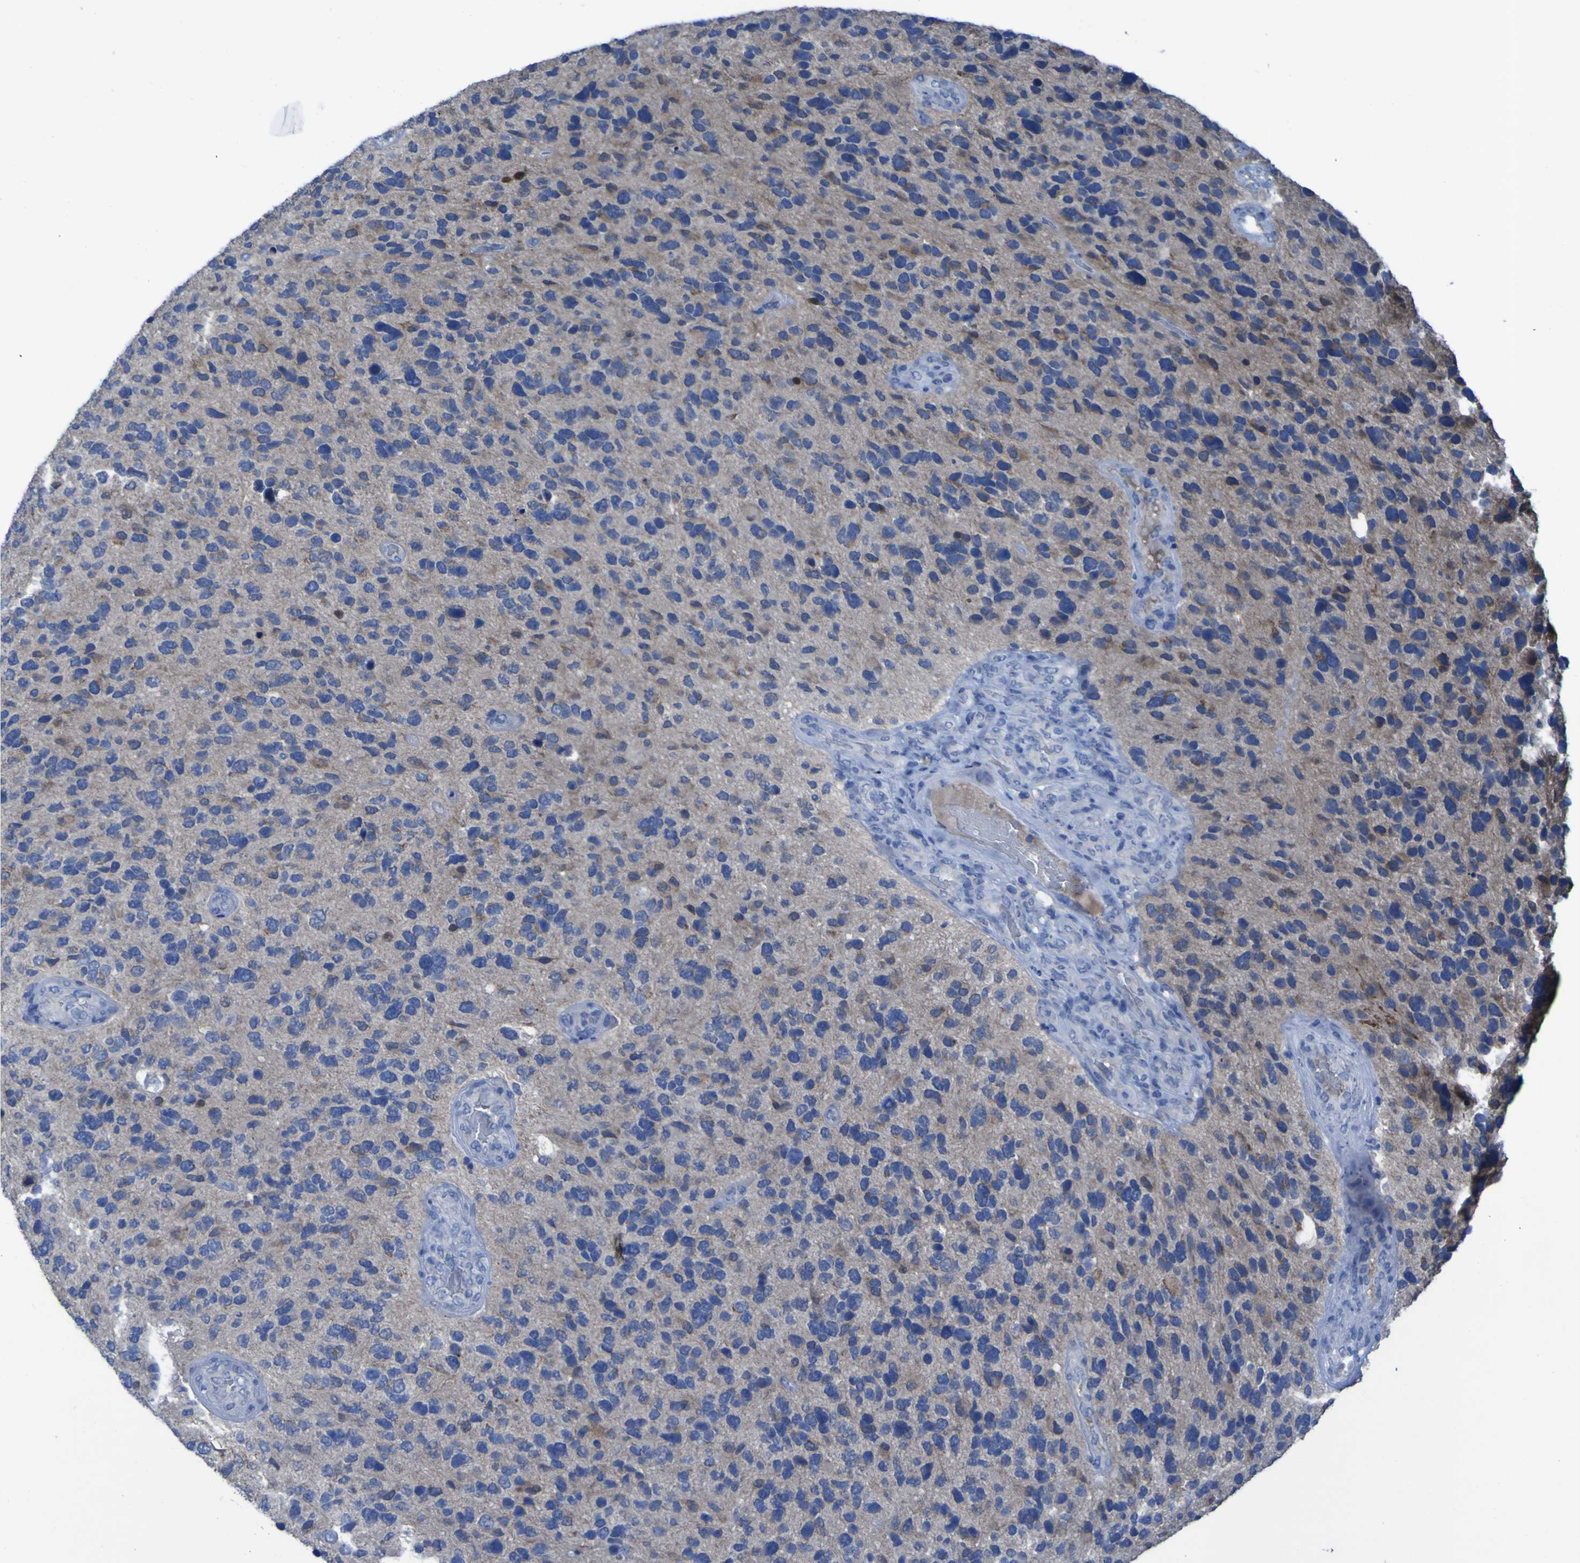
{"staining": {"intensity": "negative", "quantity": "none", "location": "none"}, "tissue": "glioma", "cell_type": "Tumor cells", "image_type": "cancer", "snomed": [{"axis": "morphology", "description": "Glioma, malignant, High grade"}, {"axis": "topography", "description": "Brain"}], "caption": "Tumor cells show no significant expression in glioma.", "gene": "SGK2", "patient": {"sex": "female", "age": 58}}